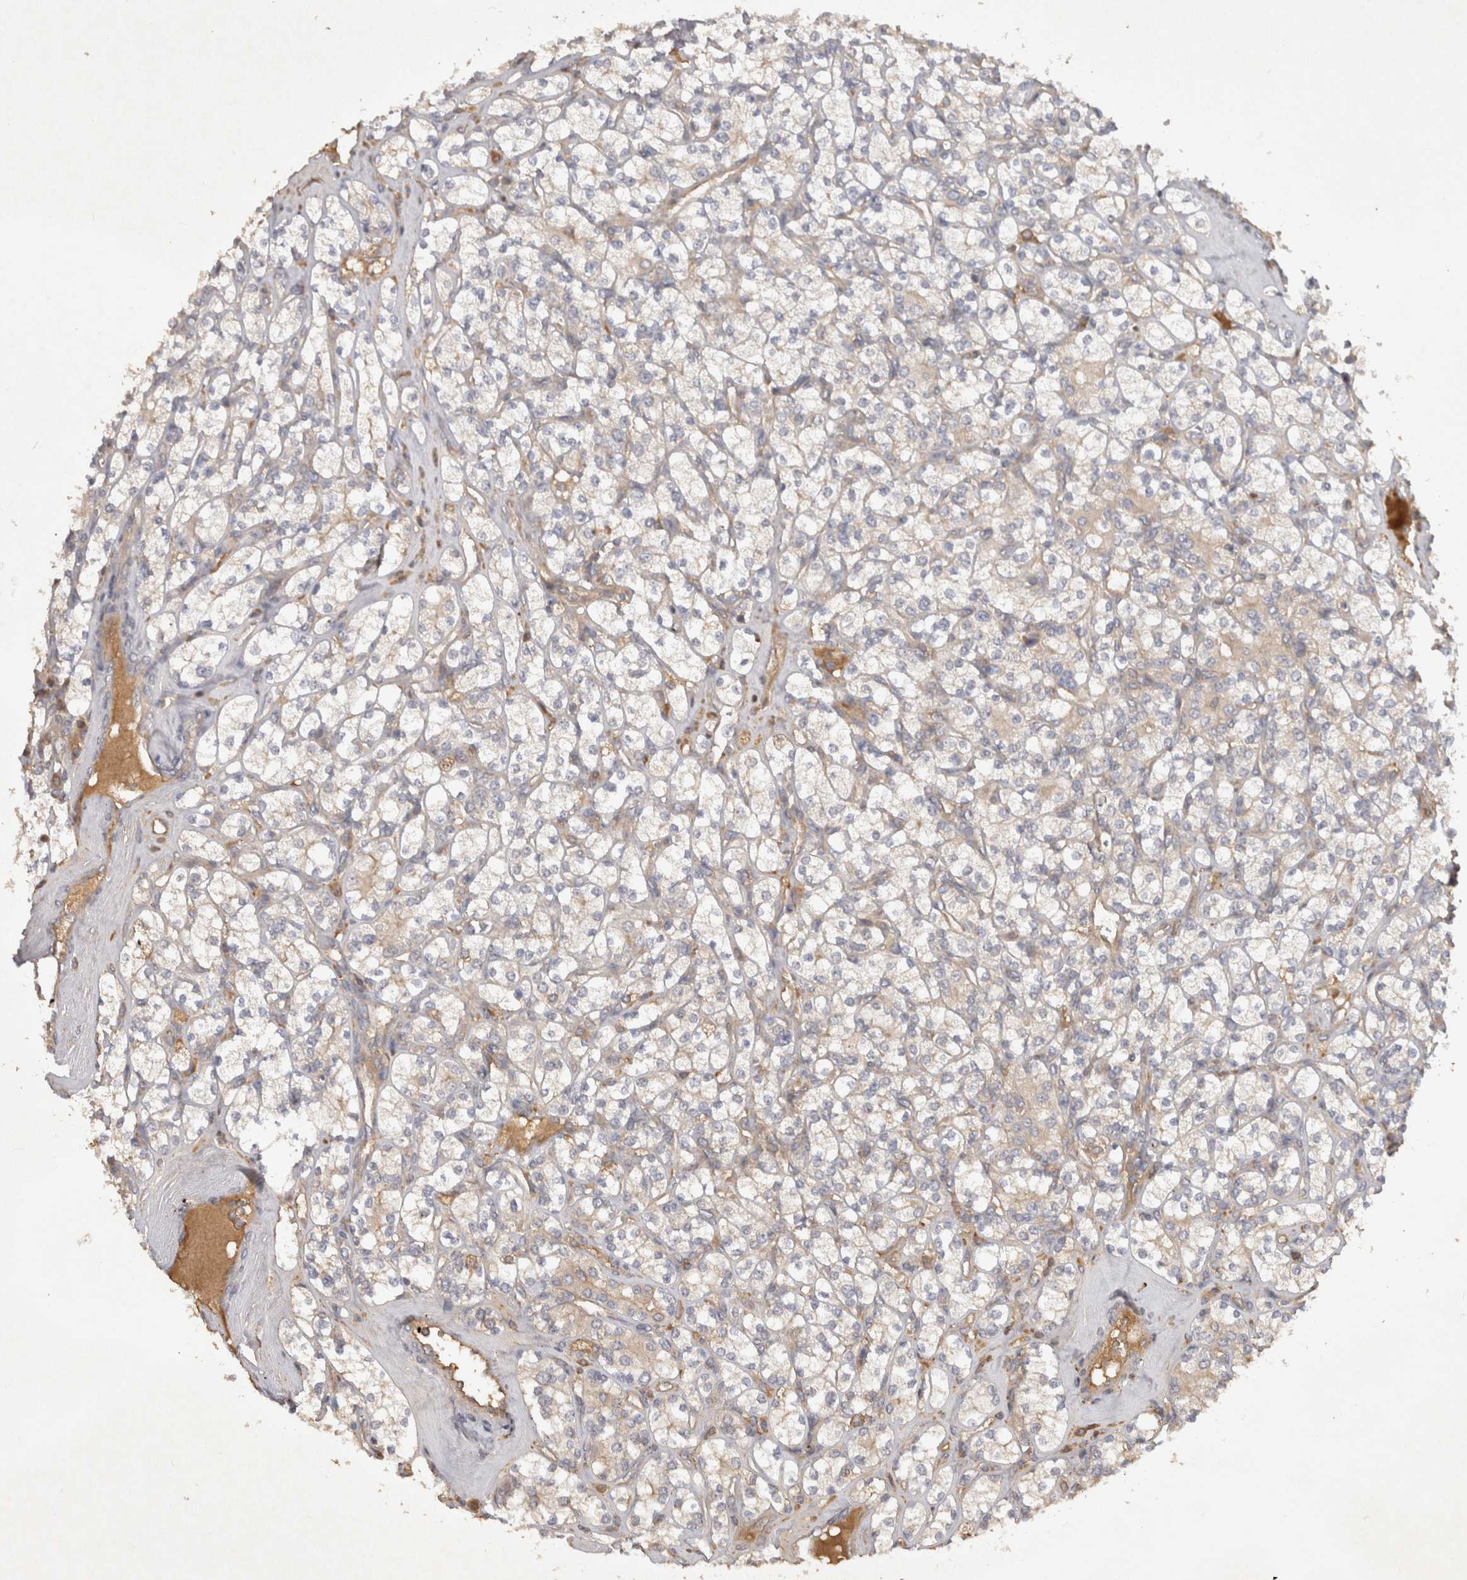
{"staining": {"intensity": "negative", "quantity": "none", "location": "none"}, "tissue": "renal cancer", "cell_type": "Tumor cells", "image_type": "cancer", "snomed": [{"axis": "morphology", "description": "Adenocarcinoma, NOS"}, {"axis": "topography", "description": "Kidney"}], "caption": "DAB (3,3'-diaminobenzidine) immunohistochemical staining of renal cancer shows no significant staining in tumor cells. The staining was performed using DAB (3,3'-diaminobenzidine) to visualize the protein expression in brown, while the nuclei were stained in blue with hematoxylin (Magnification: 20x).", "gene": "PPP1R42", "patient": {"sex": "male", "age": 77}}